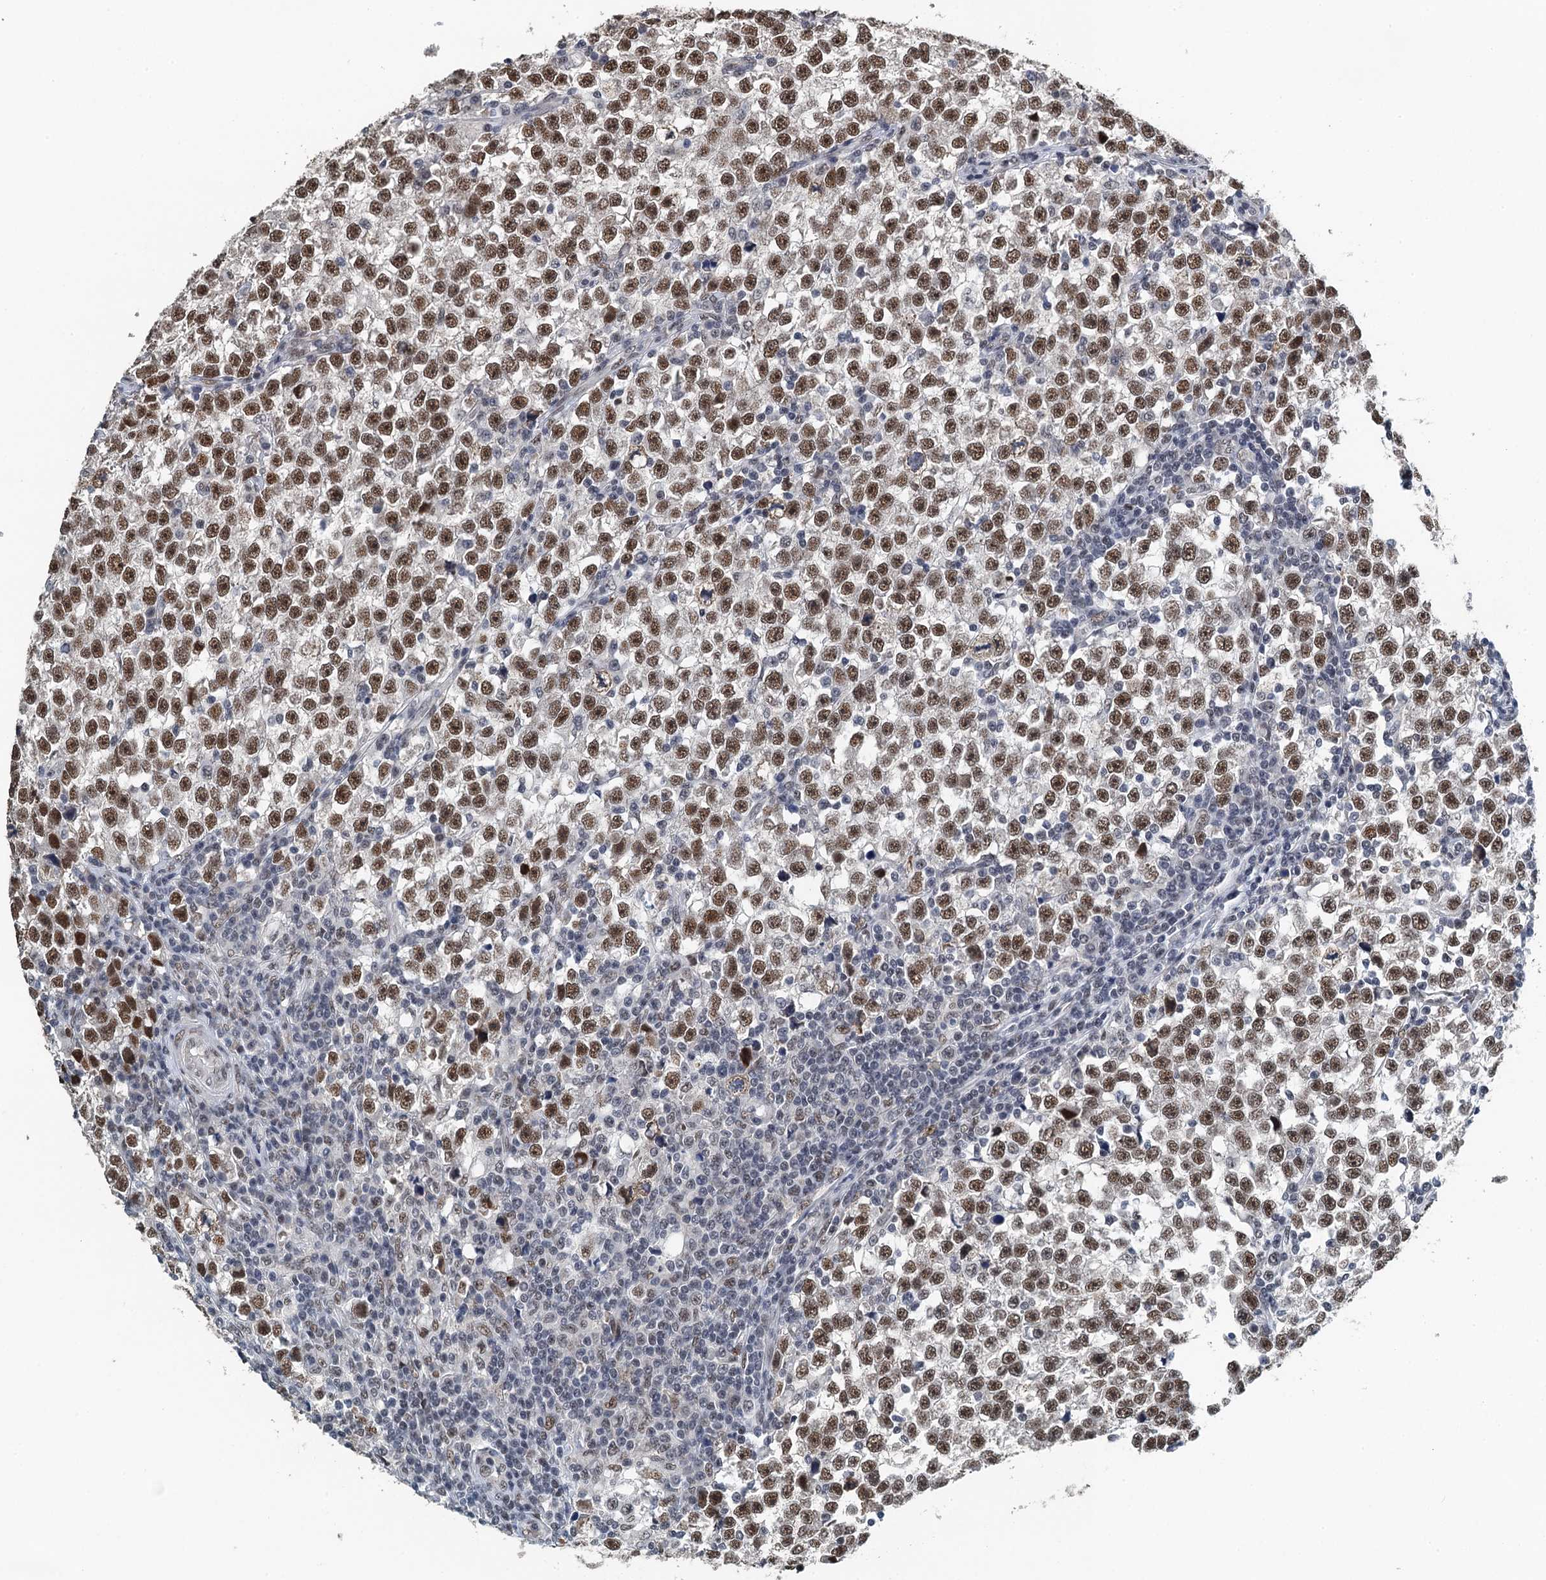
{"staining": {"intensity": "moderate", "quantity": ">75%", "location": "nuclear"}, "tissue": "testis cancer", "cell_type": "Tumor cells", "image_type": "cancer", "snomed": [{"axis": "morphology", "description": "Normal tissue, NOS"}, {"axis": "morphology", "description": "Seminoma, NOS"}, {"axis": "topography", "description": "Testis"}], "caption": "Protein expression by immunohistochemistry (IHC) reveals moderate nuclear expression in about >75% of tumor cells in testis cancer (seminoma).", "gene": "MTA3", "patient": {"sex": "male", "age": 43}}